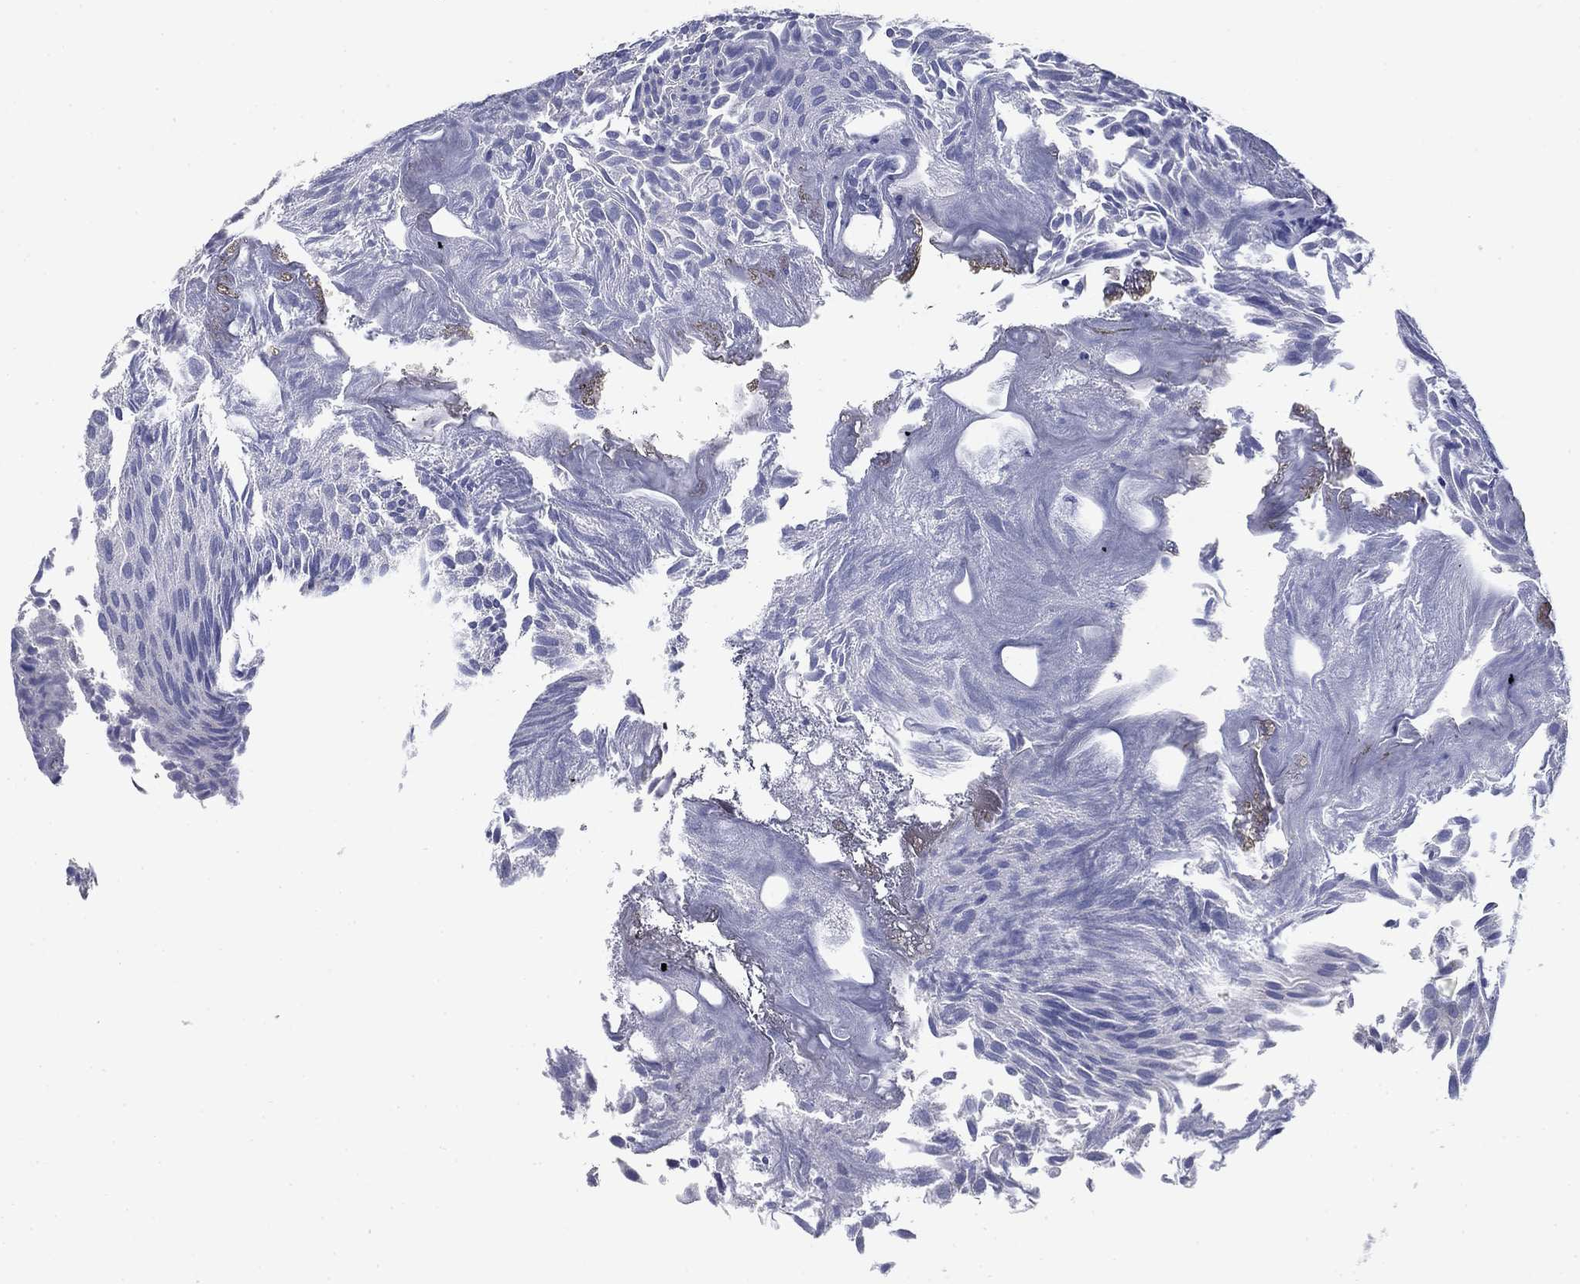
{"staining": {"intensity": "negative", "quantity": "none", "location": "none"}, "tissue": "urothelial cancer", "cell_type": "Tumor cells", "image_type": "cancer", "snomed": [{"axis": "morphology", "description": "Urothelial carcinoma, Low grade"}, {"axis": "topography", "description": "Urinary bladder"}], "caption": "There is no significant staining in tumor cells of urothelial cancer.", "gene": "PRKCG", "patient": {"sex": "male", "age": 52}}